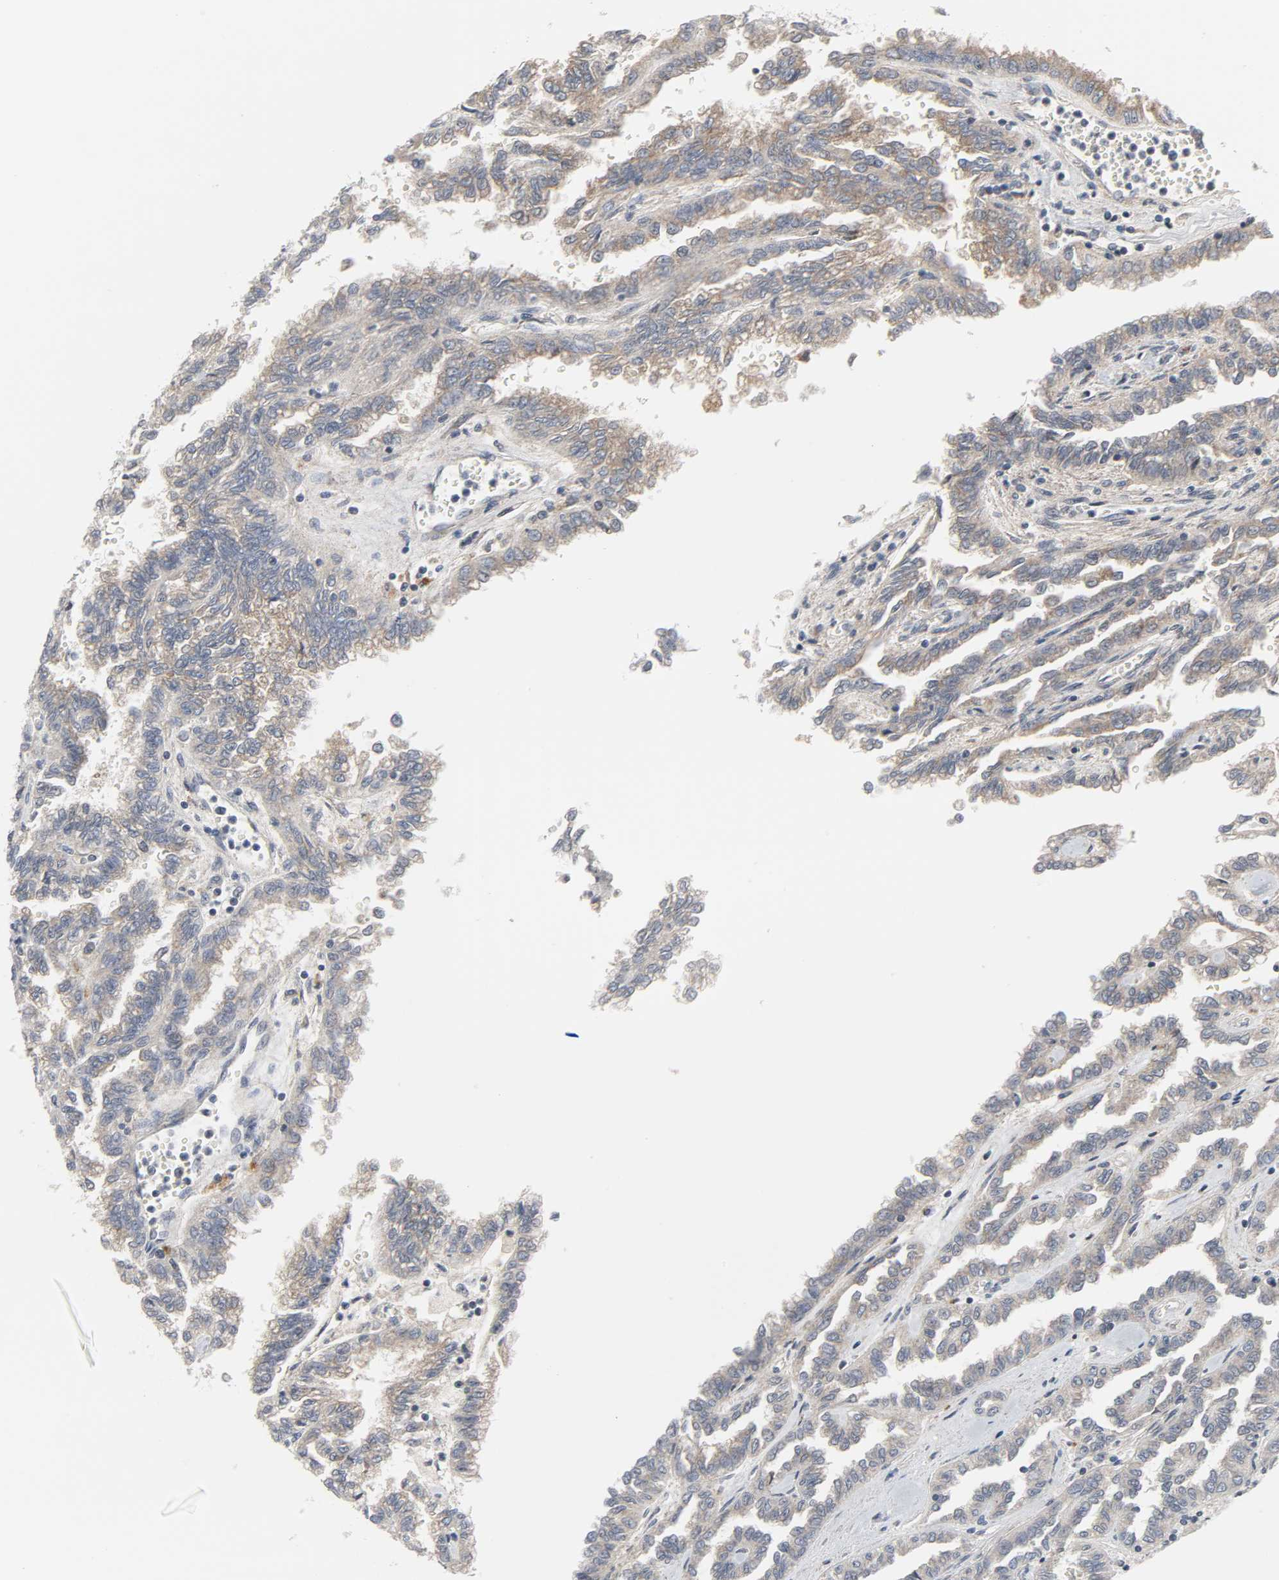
{"staining": {"intensity": "moderate", "quantity": ">75%", "location": "cytoplasmic/membranous"}, "tissue": "renal cancer", "cell_type": "Tumor cells", "image_type": "cancer", "snomed": [{"axis": "morphology", "description": "Inflammation, NOS"}, {"axis": "morphology", "description": "Adenocarcinoma, NOS"}, {"axis": "topography", "description": "Kidney"}], "caption": "This micrograph exhibits renal cancer (adenocarcinoma) stained with immunohistochemistry (IHC) to label a protein in brown. The cytoplasmic/membranous of tumor cells show moderate positivity for the protein. Nuclei are counter-stained blue.", "gene": "CLIP1", "patient": {"sex": "male", "age": 68}}